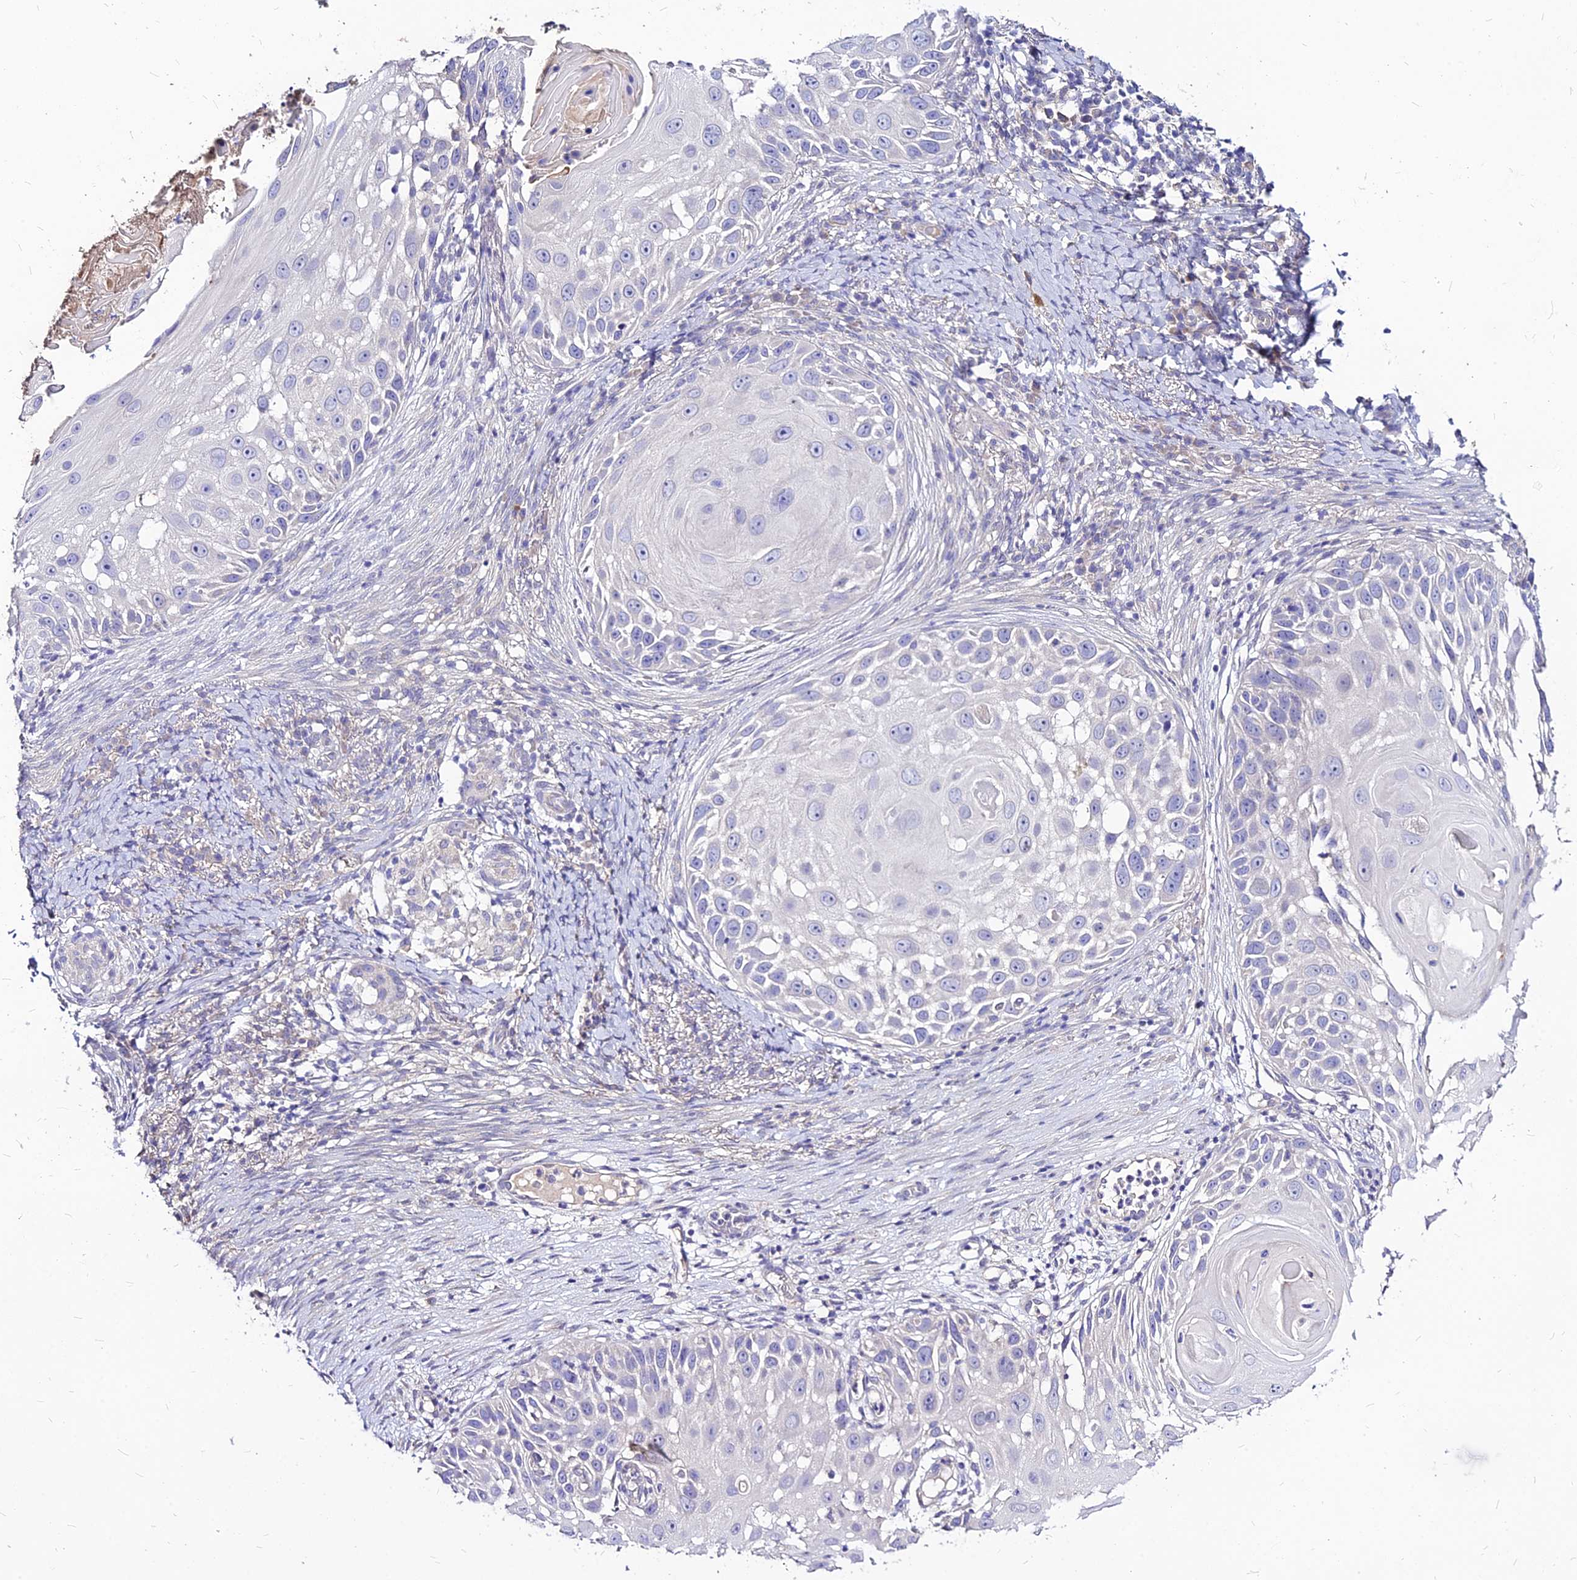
{"staining": {"intensity": "negative", "quantity": "none", "location": "none"}, "tissue": "skin cancer", "cell_type": "Tumor cells", "image_type": "cancer", "snomed": [{"axis": "morphology", "description": "Squamous cell carcinoma, NOS"}, {"axis": "topography", "description": "Skin"}], "caption": "IHC micrograph of neoplastic tissue: human skin cancer stained with DAB (3,3'-diaminobenzidine) displays no significant protein expression in tumor cells.", "gene": "CZIB", "patient": {"sex": "female", "age": 44}}